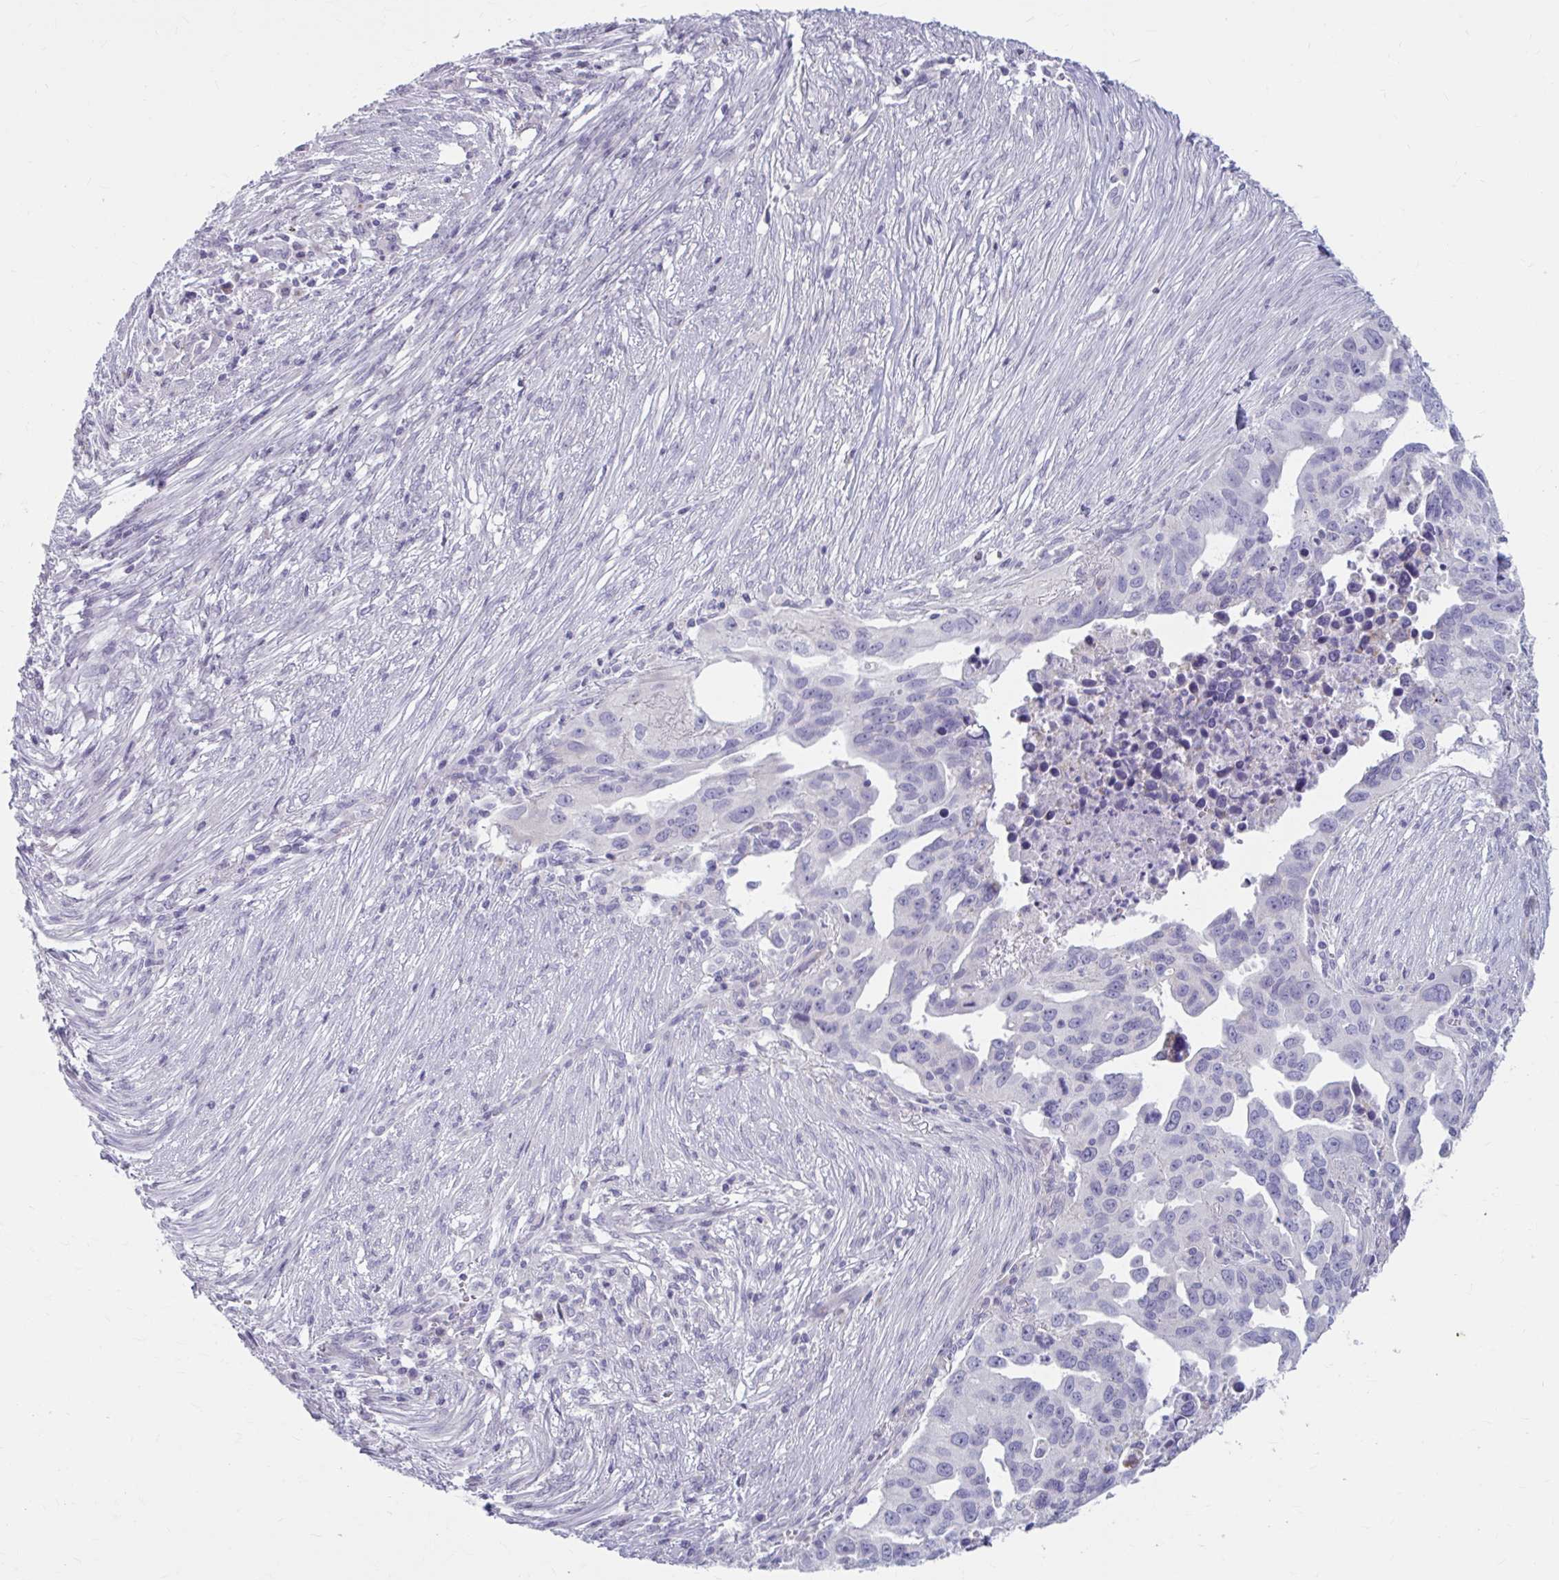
{"staining": {"intensity": "negative", "quantity": "none", "location": "none"}, "tissue": "ovarian cancer", "cell_type": "Tumor cells", "image_type": "cancer", "snomed": [{"axis": "morphology", "description": "Carcinoma, endometroid"}, {"axis": "morphology", "description": "Cystadenocarcinoma, serous, NOS"}, {"axis": "topography", "description": "Ovary"}], "caption": "This is a photomicrograph of immunohistochemistry staining of serous cystadenocarcinoma (ovarian), which shows no staining in tumor cells.", "gene": "MSMO1", "patient": {"sex": "female", "age": 45}}